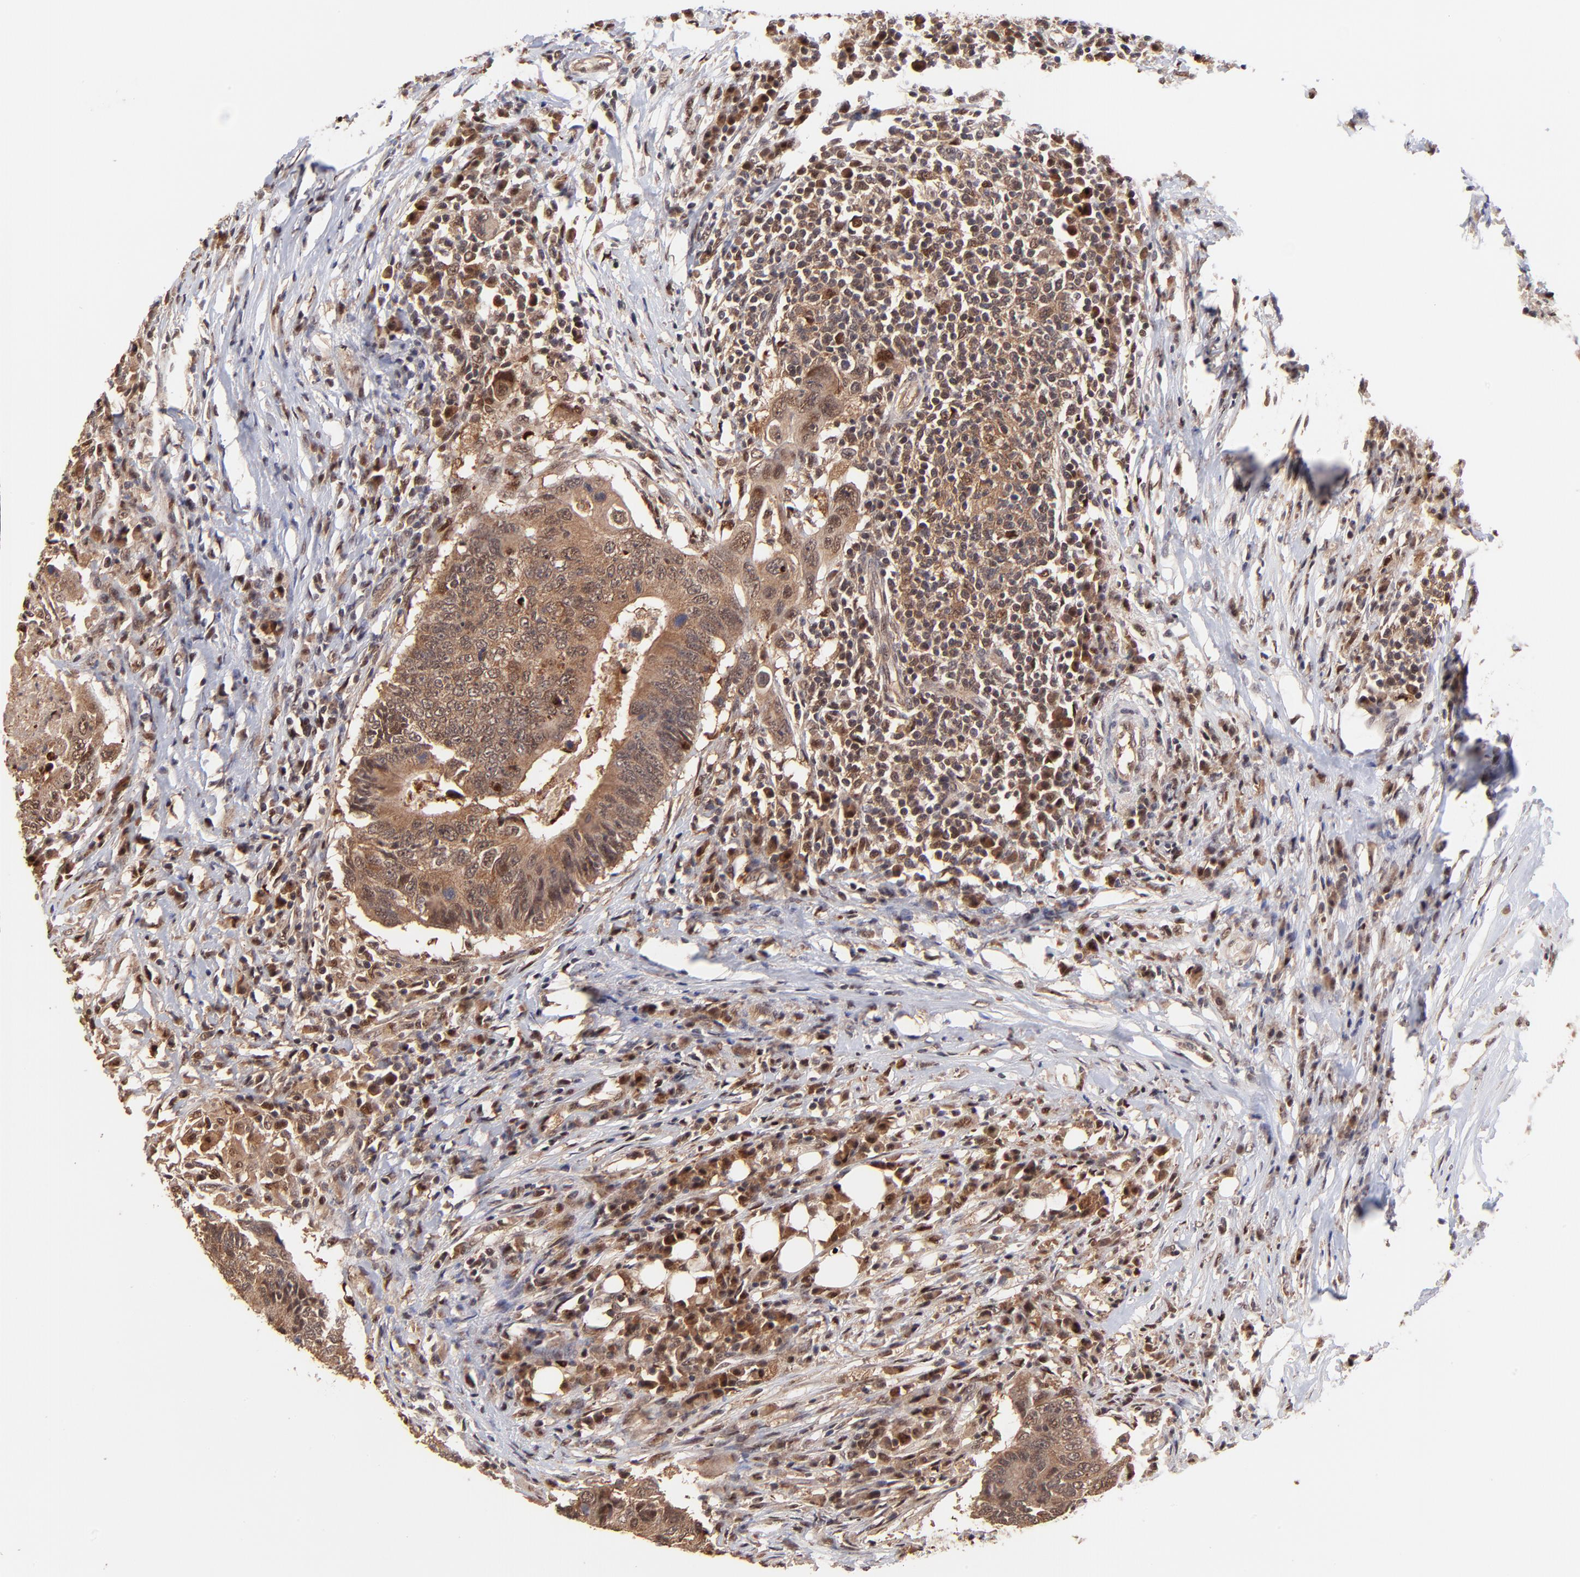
{"staining": {"intensity": "strong", "quantity": ">75%", "location": "cytoplasmic/membranous"}, "tissue": "colorectal cancer", "cell_type": "Tumor cells", "image_type": "cancer", "snomed": [{"axis": "morphology", "description": "Adenocarcinoma, NOS"}, {"axis": "topography", "description": "Colon"}], "caption": "Brown immunohistochemical staining in human colorectal cancer reveals strong cytoplasmic/membranous staining in approximately >75% of tumor cells.", "gene": "PSMA6", "patient": {"sex": "male", "age": 71}}